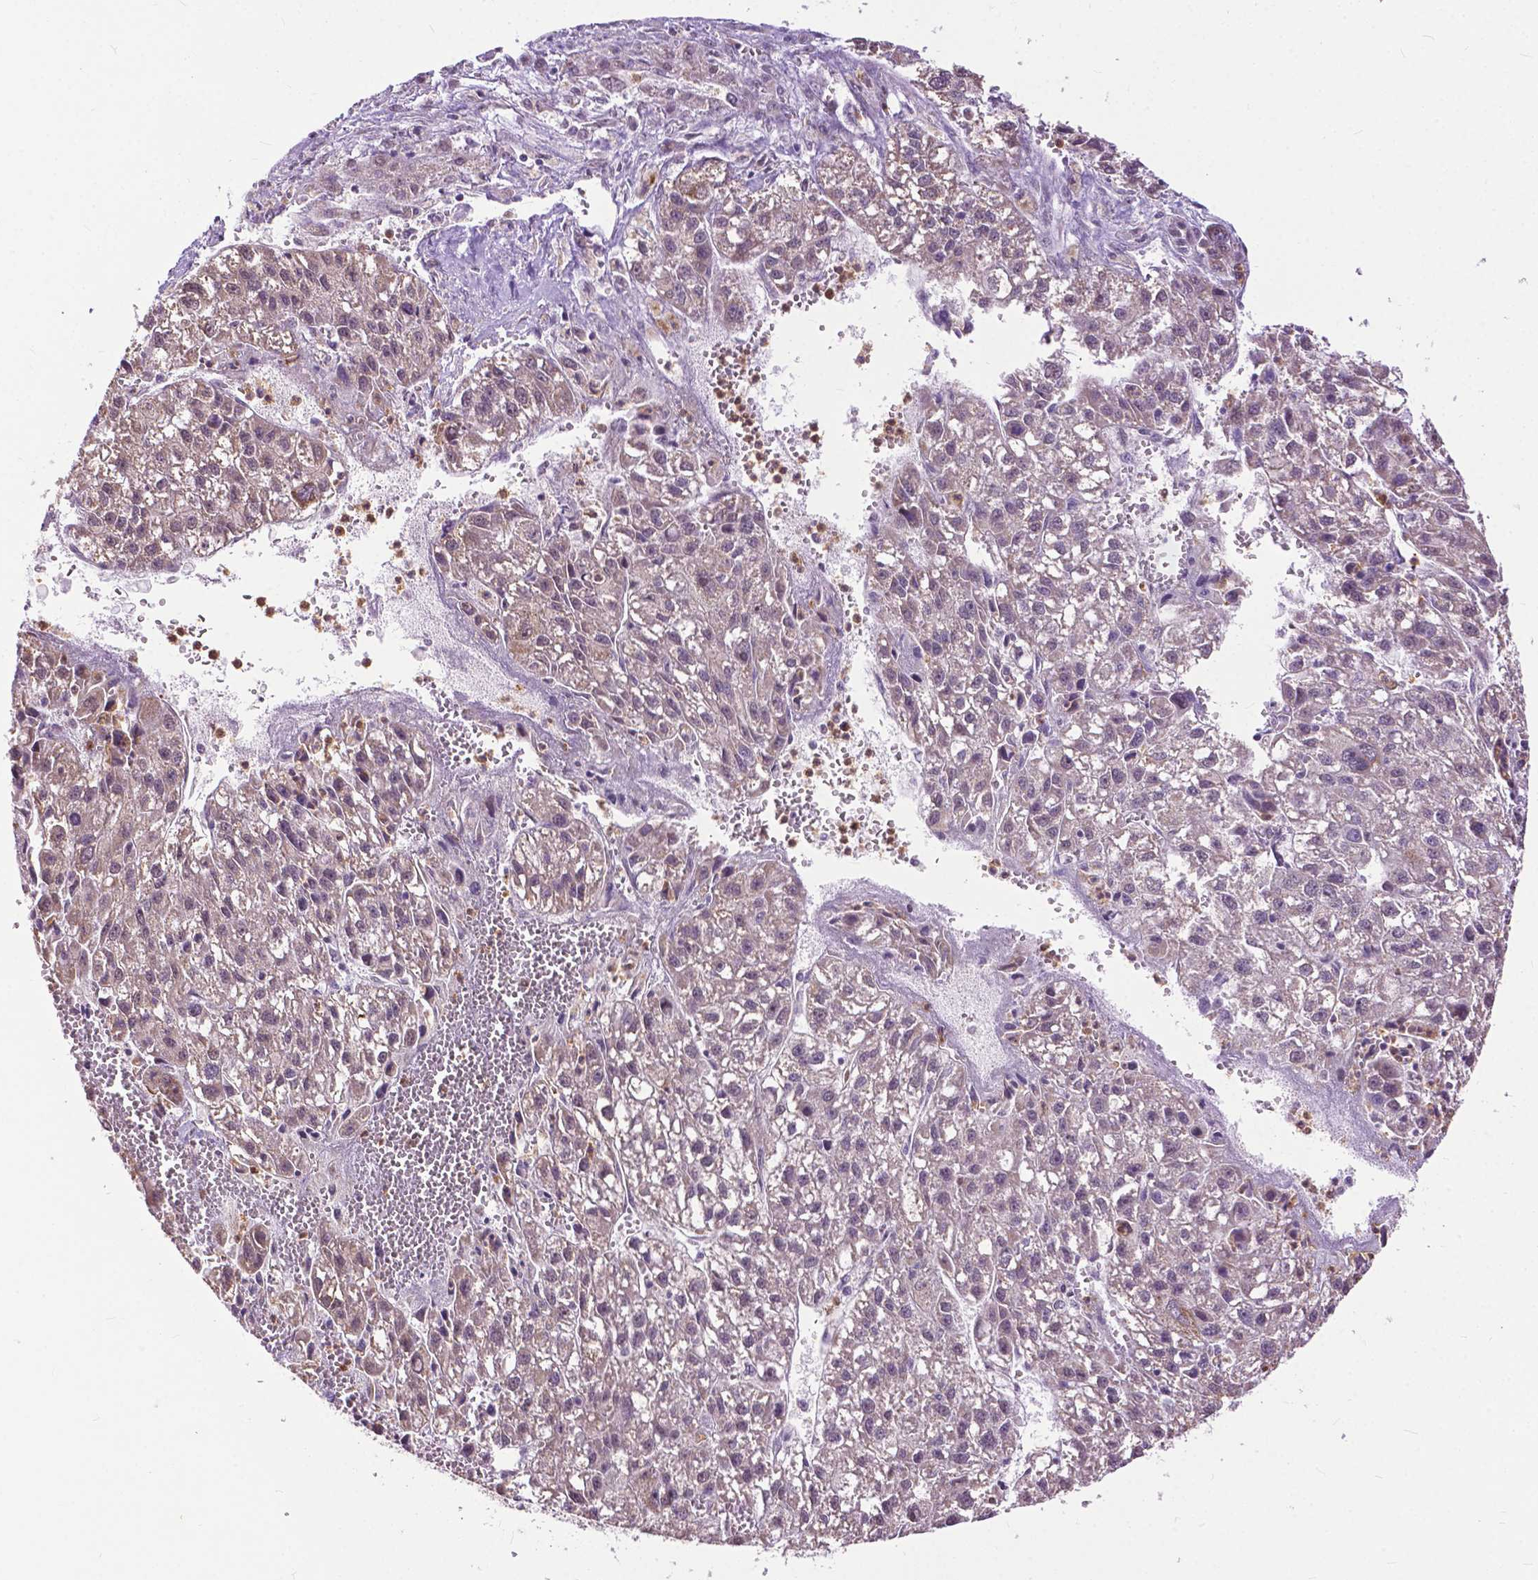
{"staining": {"intensity": "weak", "quantity": "25%-75%", "location": "cytoplasmic/membranous"}, "tissue": "liver cancer", "cell_type": "Tumor cells", "image_type": "cancer", "snomed": [{"axis": "morphology", "description": "Carcinoma, Hepatocellular, NOS"}, {"axis": "topography", "description": "Liver"}], "caption": "Immunohistochemistry (IHC) (DAB) staining of human liver cancer demonstrates weak cytoplasmic/membranous protein staining in approximately 25%-75% of tumor cells.", "gene": "TTC9B", "patient": {"sex": "female", "age": 70}}